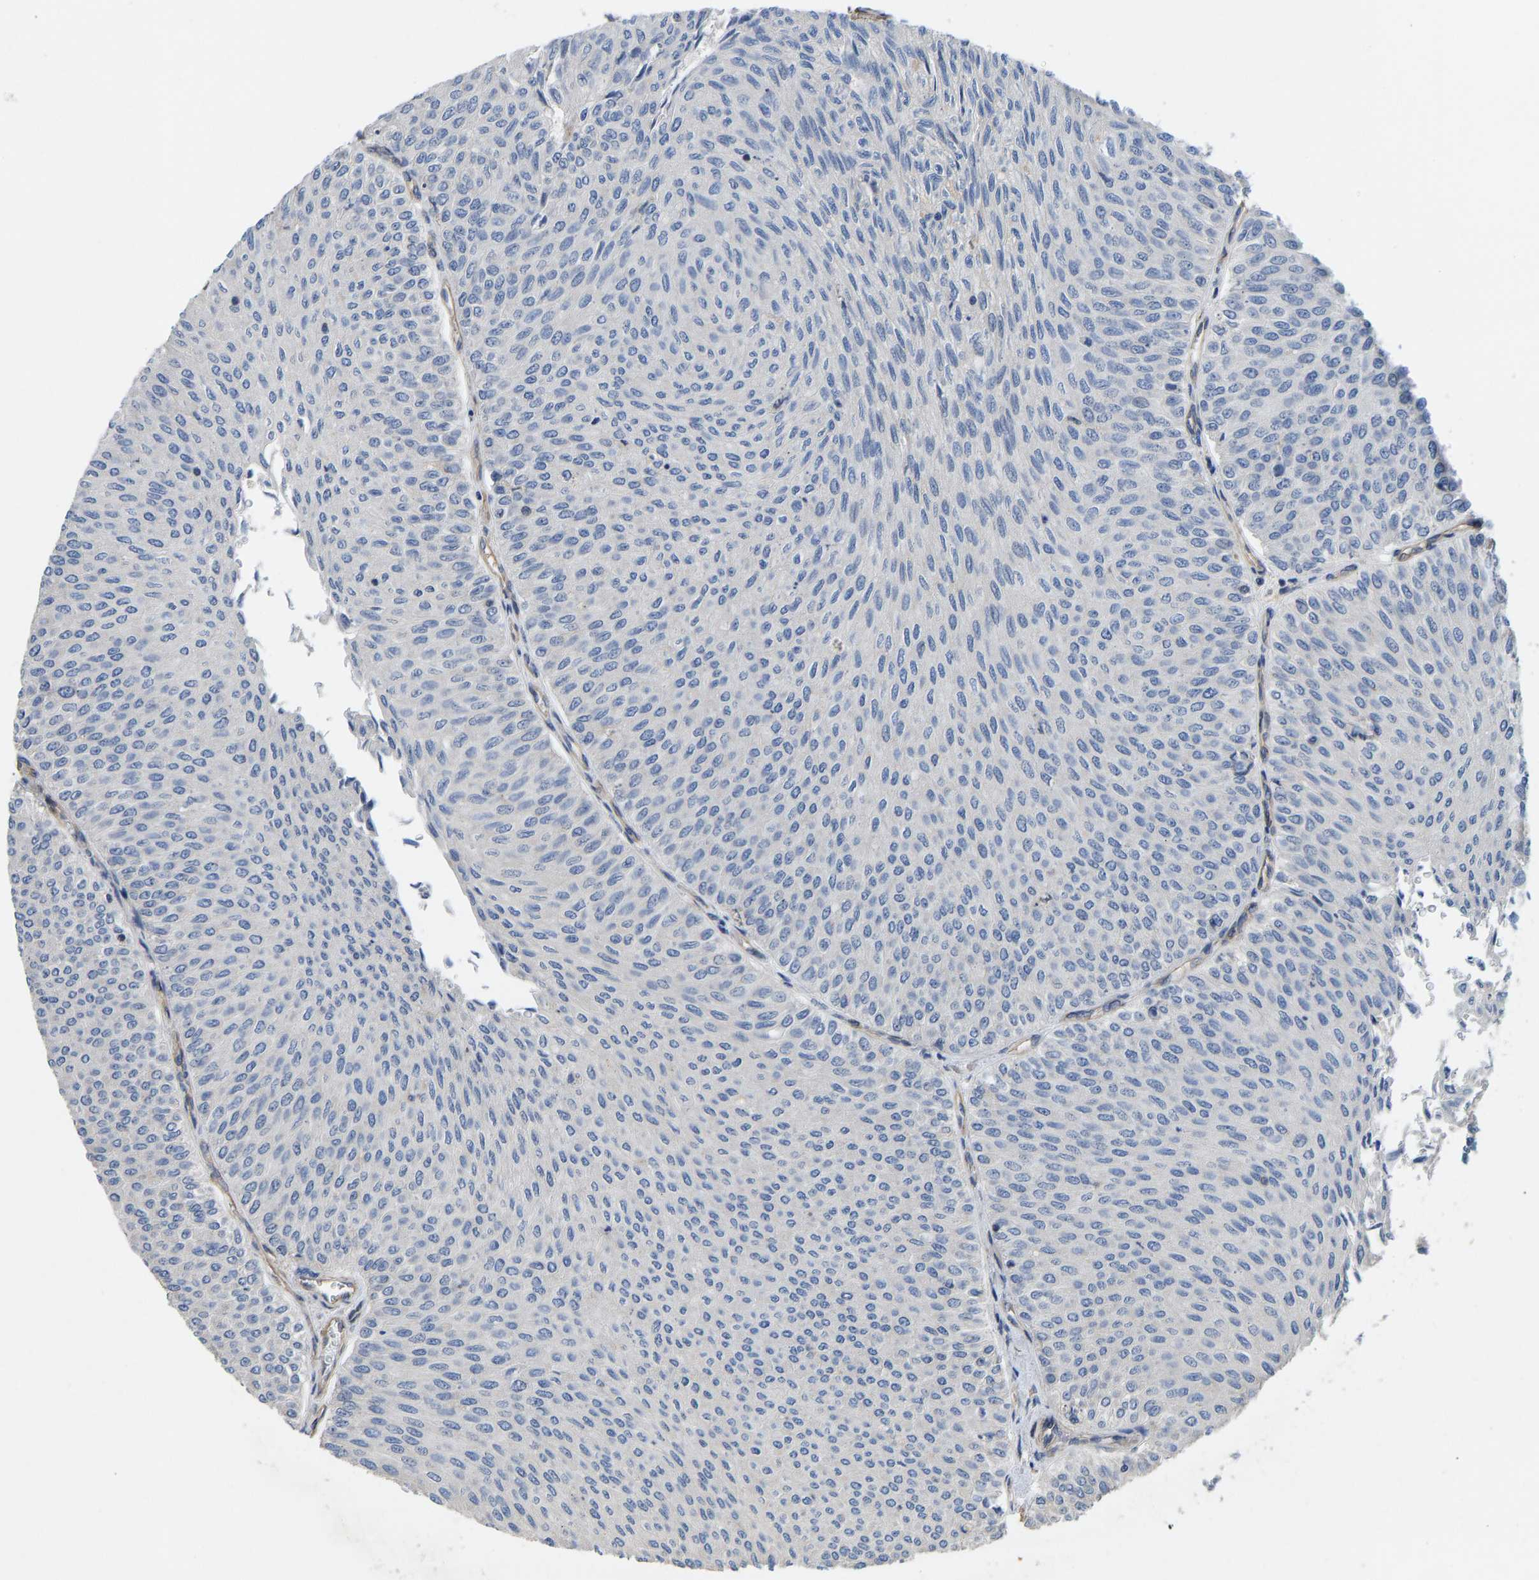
{"staining": {"intensity": "negative", "quantity": "none", "location": "none"}, "tissue": "urothelial cancer", "cell_type": "Tumor cells", "image_type": "cancer", "snomed": [{"axis": "morphology", "description": "Urothelial carcinoma, Low grade"}, {"axis": "topography", "description": "Urinary bladder"}], "caption": "Protein analysis of urothelial carcinoma (low-grade) exhibits no significant staining in tumor cells.", "gene": "ELMO2", "patient": {"sex": "male", "age": 78}}